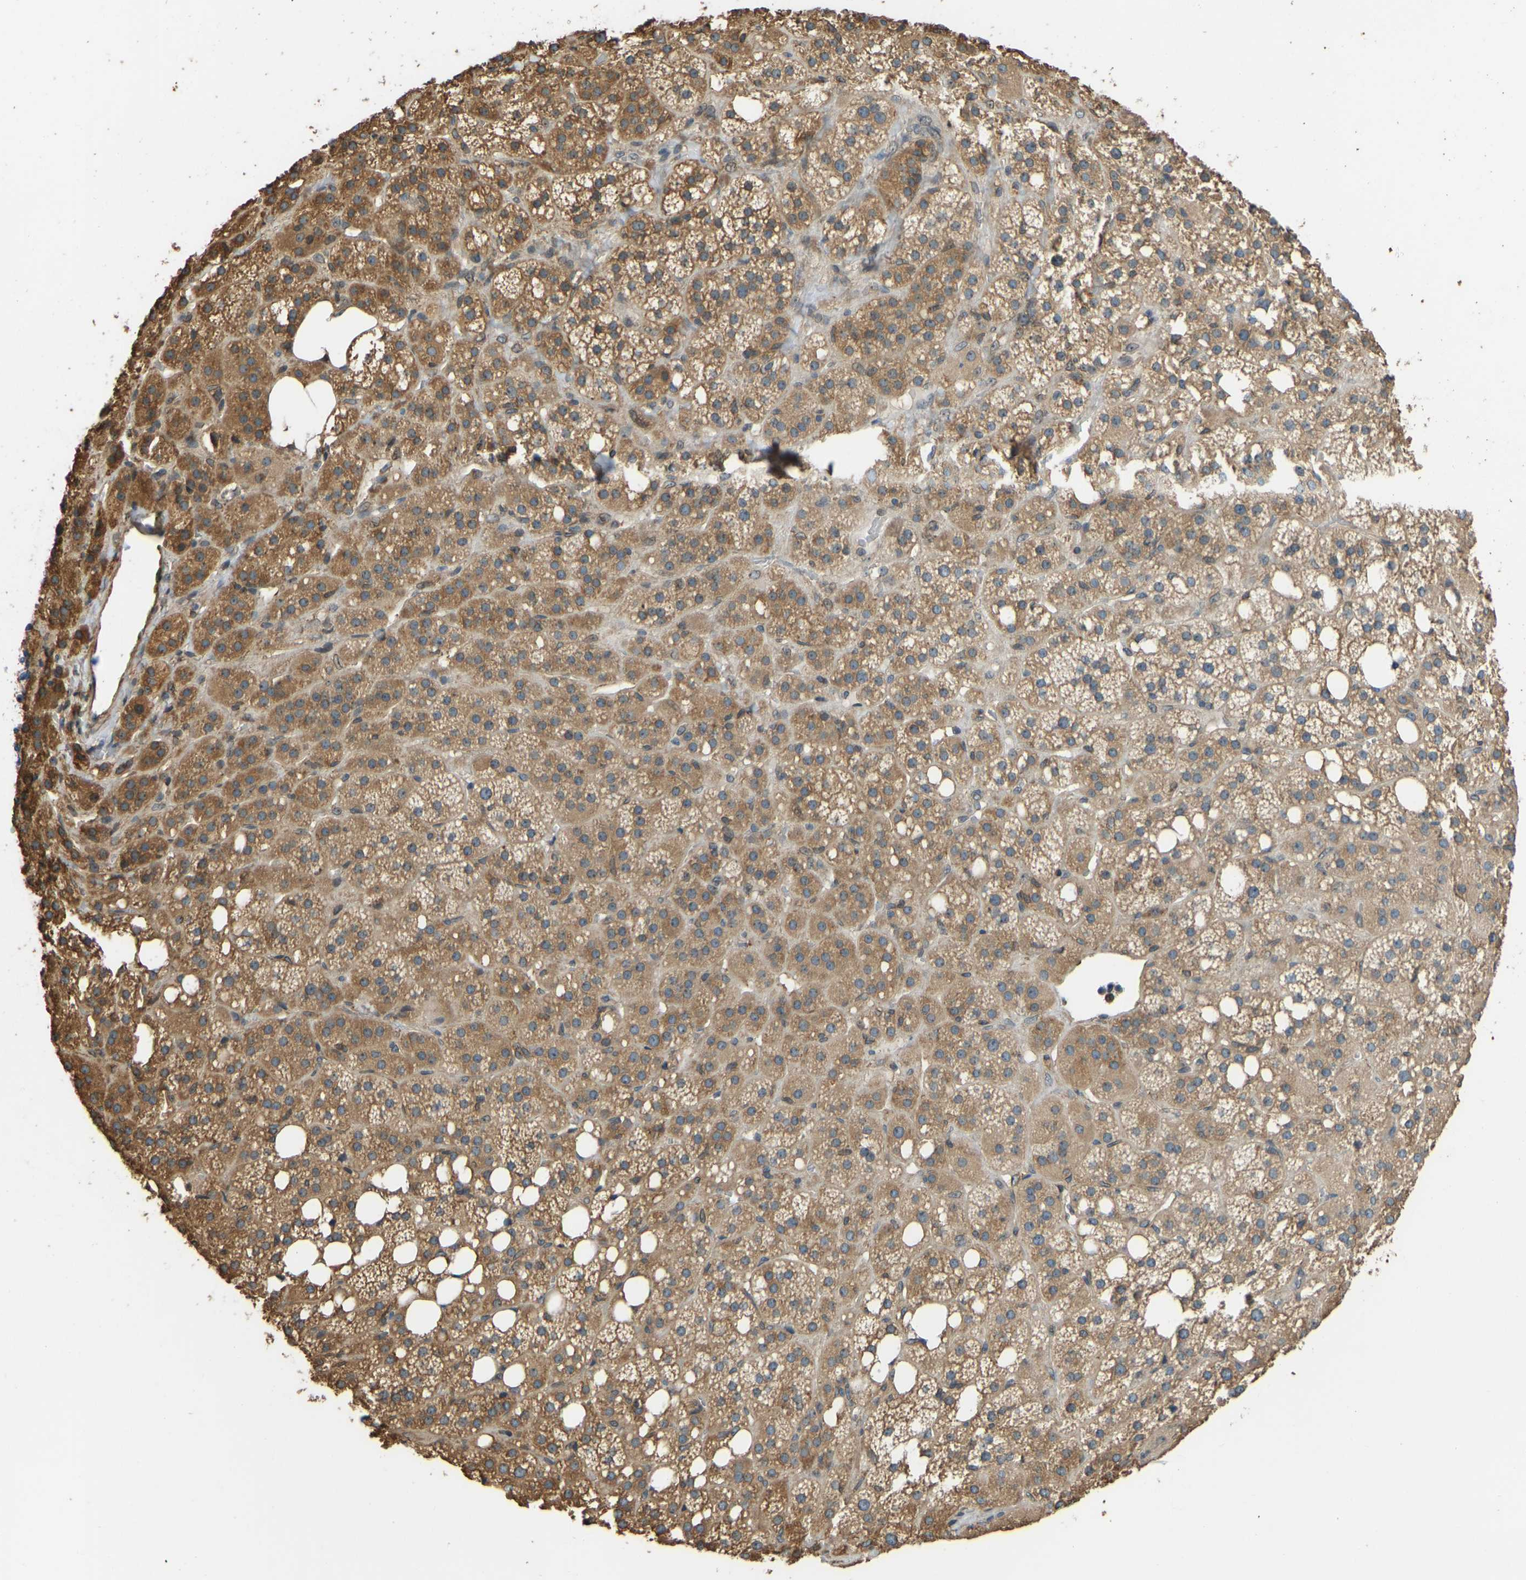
{"staining": {"intensity": "moderate", "quantity": ">75%", "location": "cytoplasmic/membranous"}, "tissue": "adrenal gland", "cell_type": "Glandular cells", "image_type": "normal", "snomed": [{"axis": "morphology", "description": "Normal tissue, NOS"}, {"axis": "topography", "description": "Adrenal gland"}], "caption": "Adrenal gland stained with immunohistochemistry (IHC) exhibits moderate cytoplasmic/membranous staining in approximately >75% of glandular cells. The staining was performed using DAB, with brown indicating positive protein expression. Nuclei are stained blue with hematoxylin.", "gene": "OS9", "patient": {"sex": "female", "age": 59}}